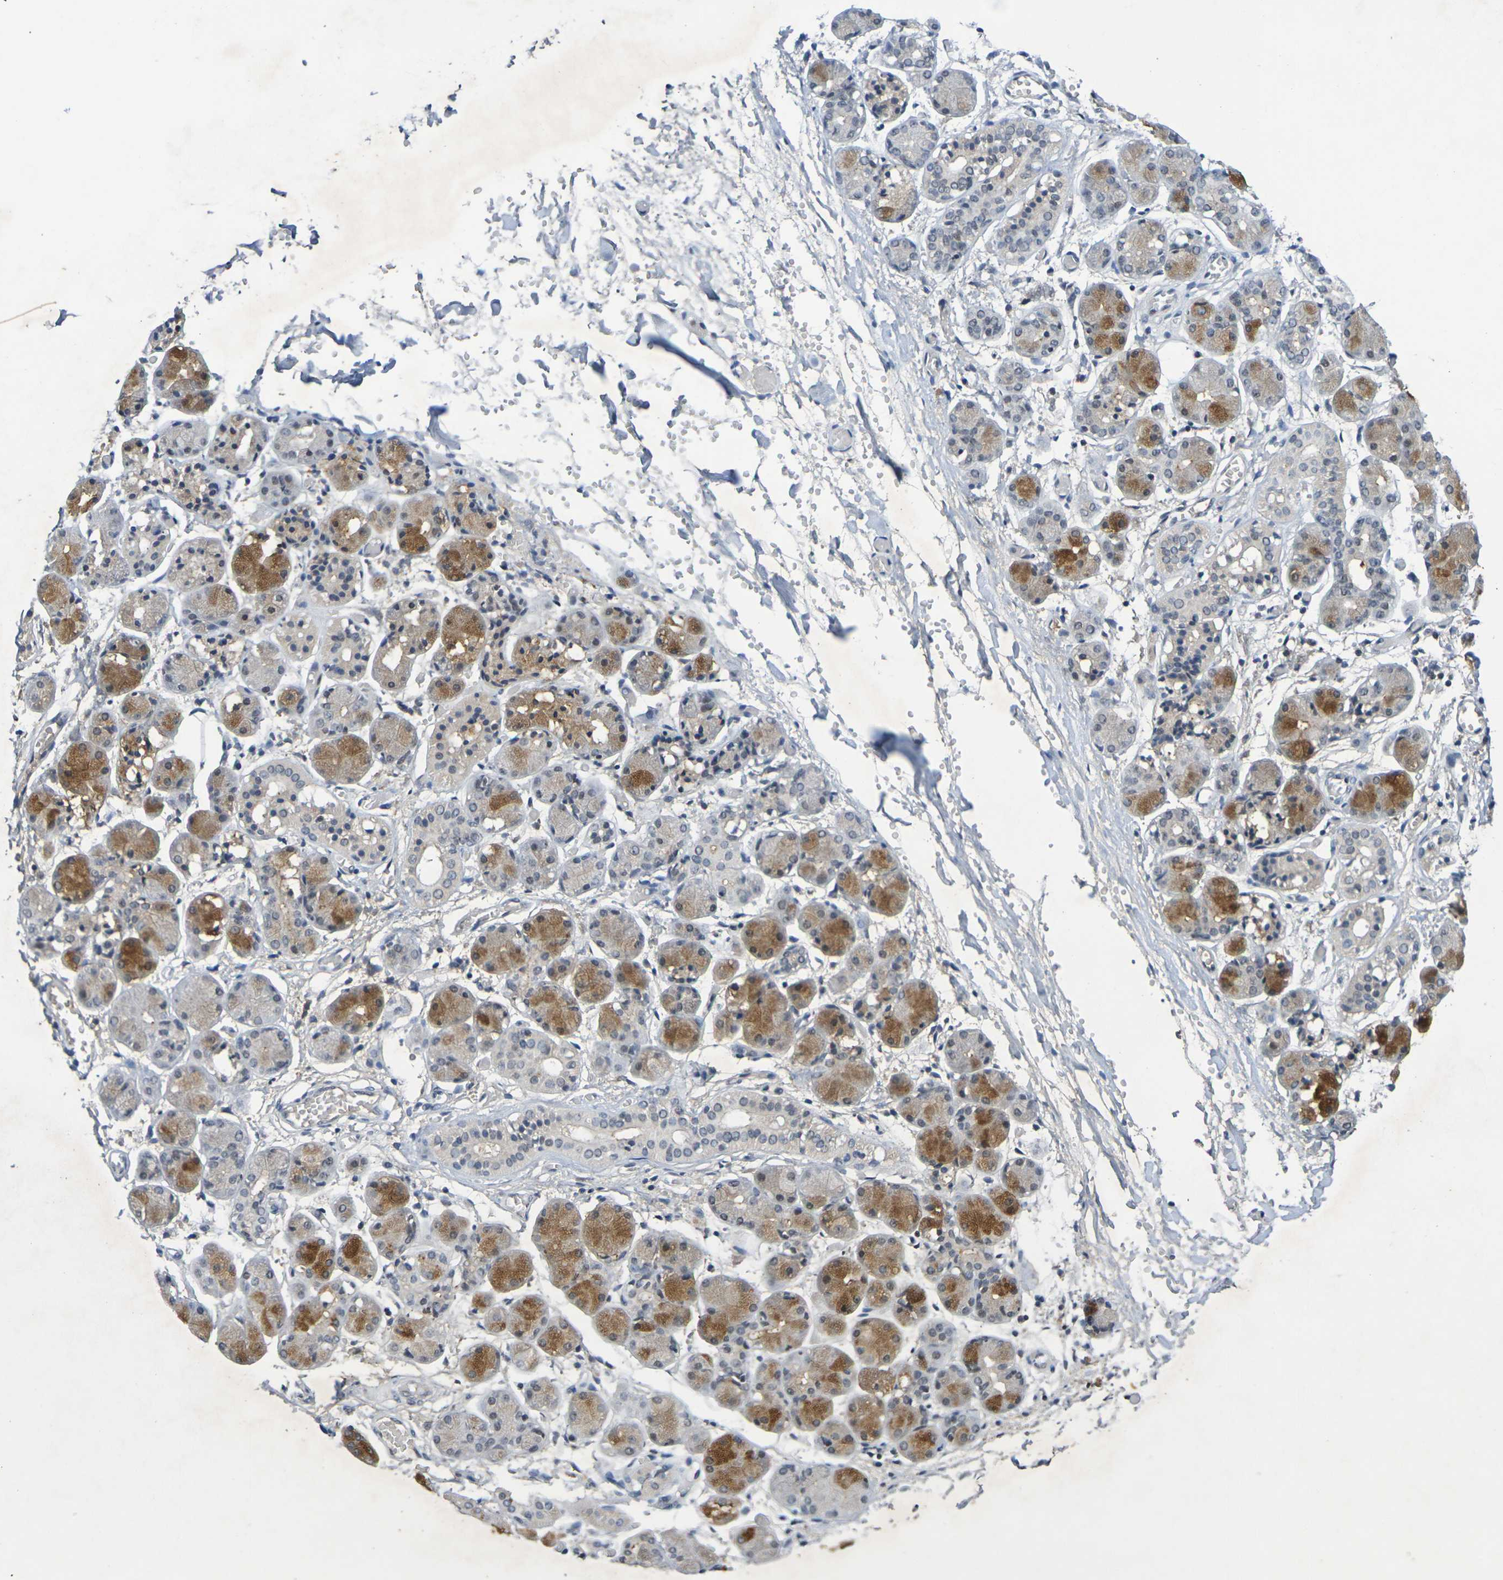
{"staining": {"intensity": "moderate", "quantity": ">75%", "location": "cytoplasmic/membranous"}, "tissue": "salivary gland", "cell_type": "Glandular cells", "image_type": "normal", "snomed": [{"axis": "morphology", "description": "Normal tissue, NOS"}, {"axis": "topography", "description": "Salivary gland"}], "caption": "A medium amount of moderate cytoplasmic/membranous positivity is present in approximately >75% of glandular cells in unremarkable salivary gland.", "gene": "TERF2", "patient": {"sex": "female", "age": 24}}